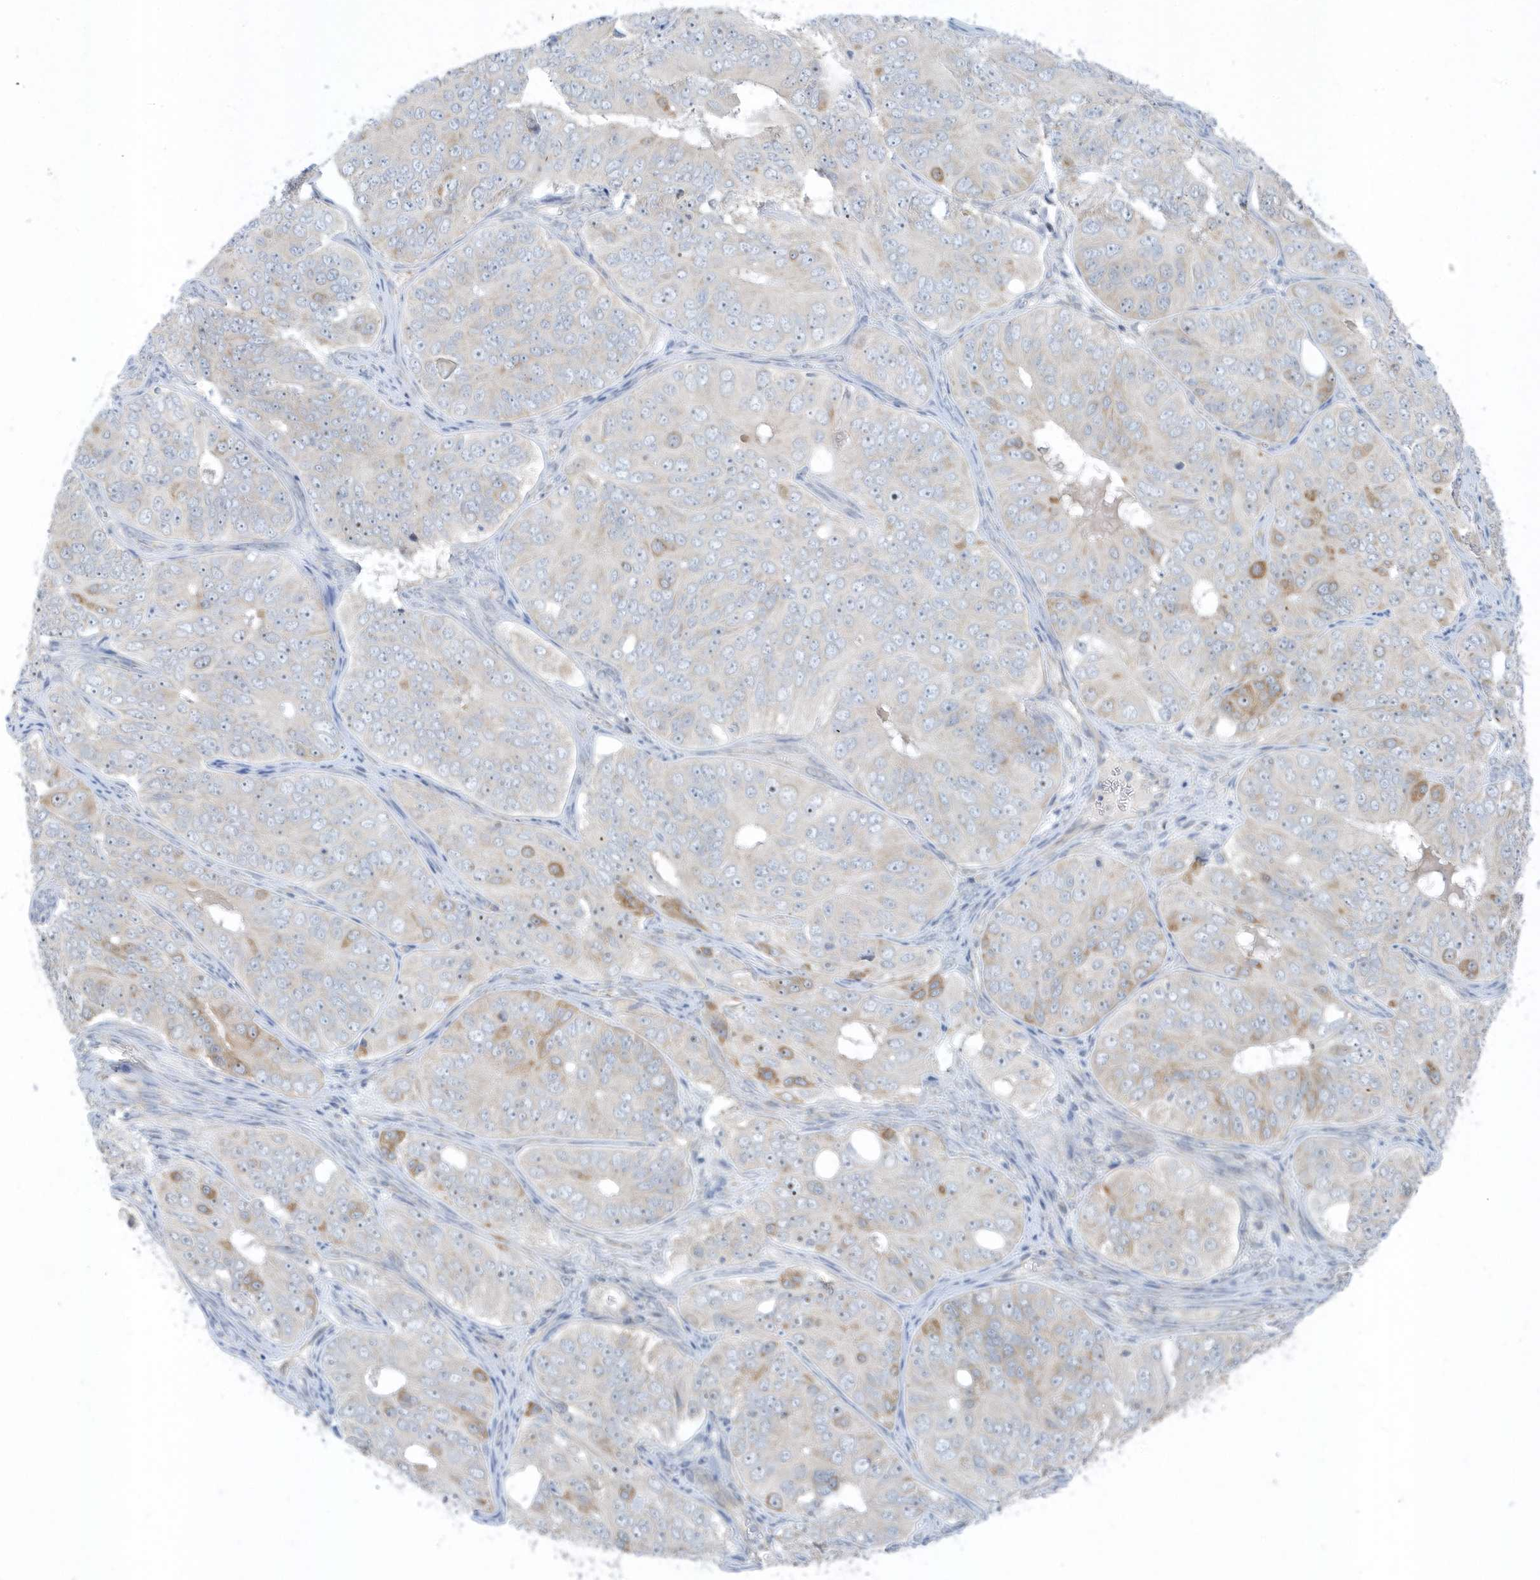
{"staining": {"intensity": "moderate", "quantity": "<25%", "location": "cytoplasmic/membranous"}, "tissue": "ovarian cancer", "cell_type": "Tumor cells", "image_type": "cancer", "snomed": [{"axis": "morphology", "description": "Carcinoma, endometroid"}, {"axis": "topography", "description": "Ovary"}], "caption": "Human ovarian endometroid carcinoma stained for a protein (brown) displays moderate cytoplasmic/membranous positive staining in approximately <25% of tumor cells.", "gene": "SCN3A", "patient": {"sex": "female", "age": 51}}